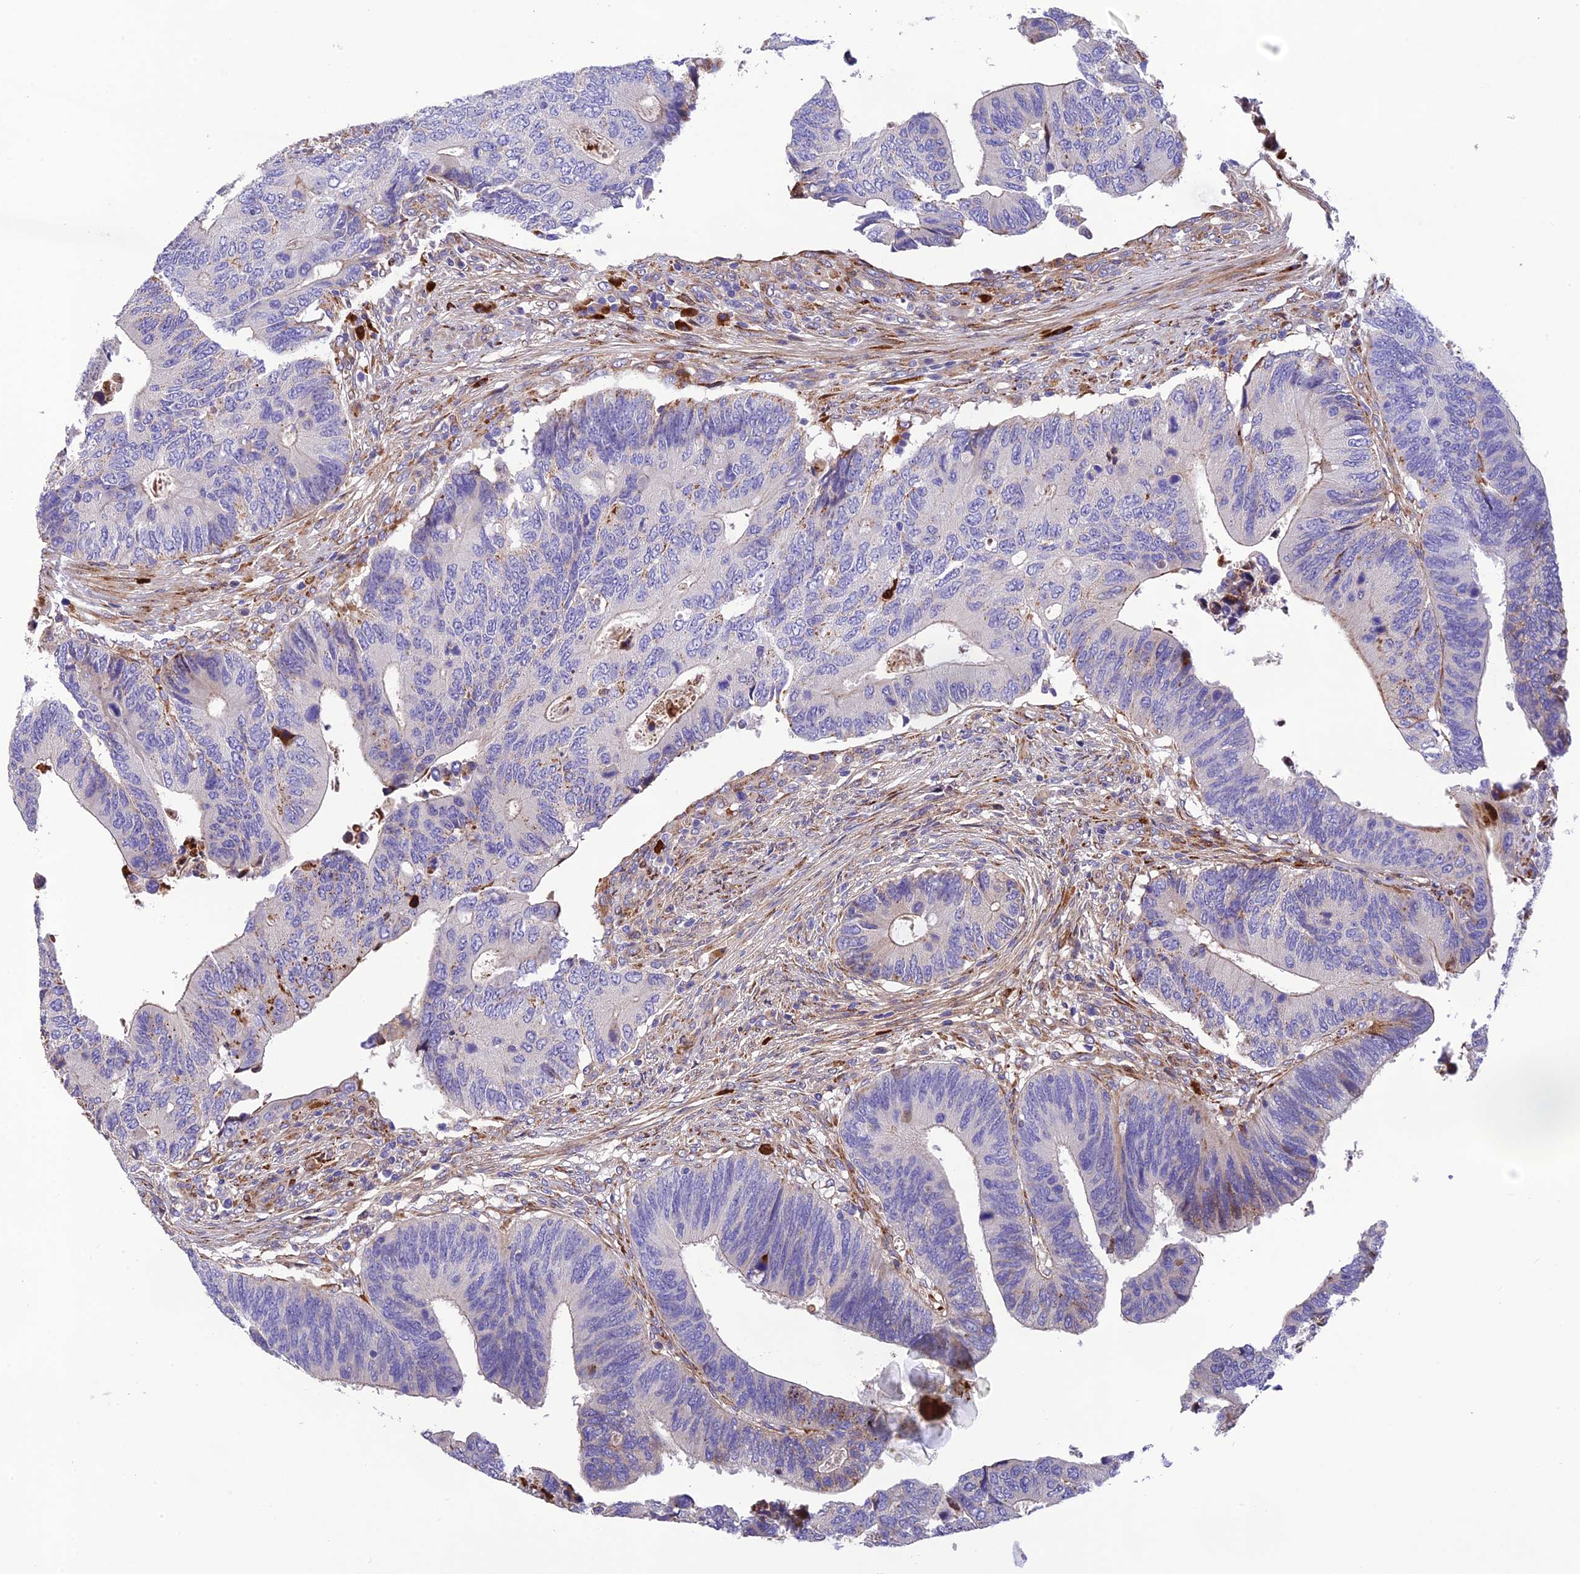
{"staining": {"intensity": "moderate", "quantity": "<25%", "location": "cytoplasmic/membranous"}, "tissue": "colorectal cancer", "cell_type": "Tumor cells", "image_type": "cancer", "snomed": [{"axis": "morphology", "description": "Adenocarcinoma, NOS"}, {"axis": "topography", "description": "Colon"}], "caption": "A brown stain labels moderate cytoplasmic/membranous expression of a protein in colorectal cancer (adenocarcinoma) tumor cells.", "gene": "CPSF4L", "patient": {"sex": "male", "age": 87}}